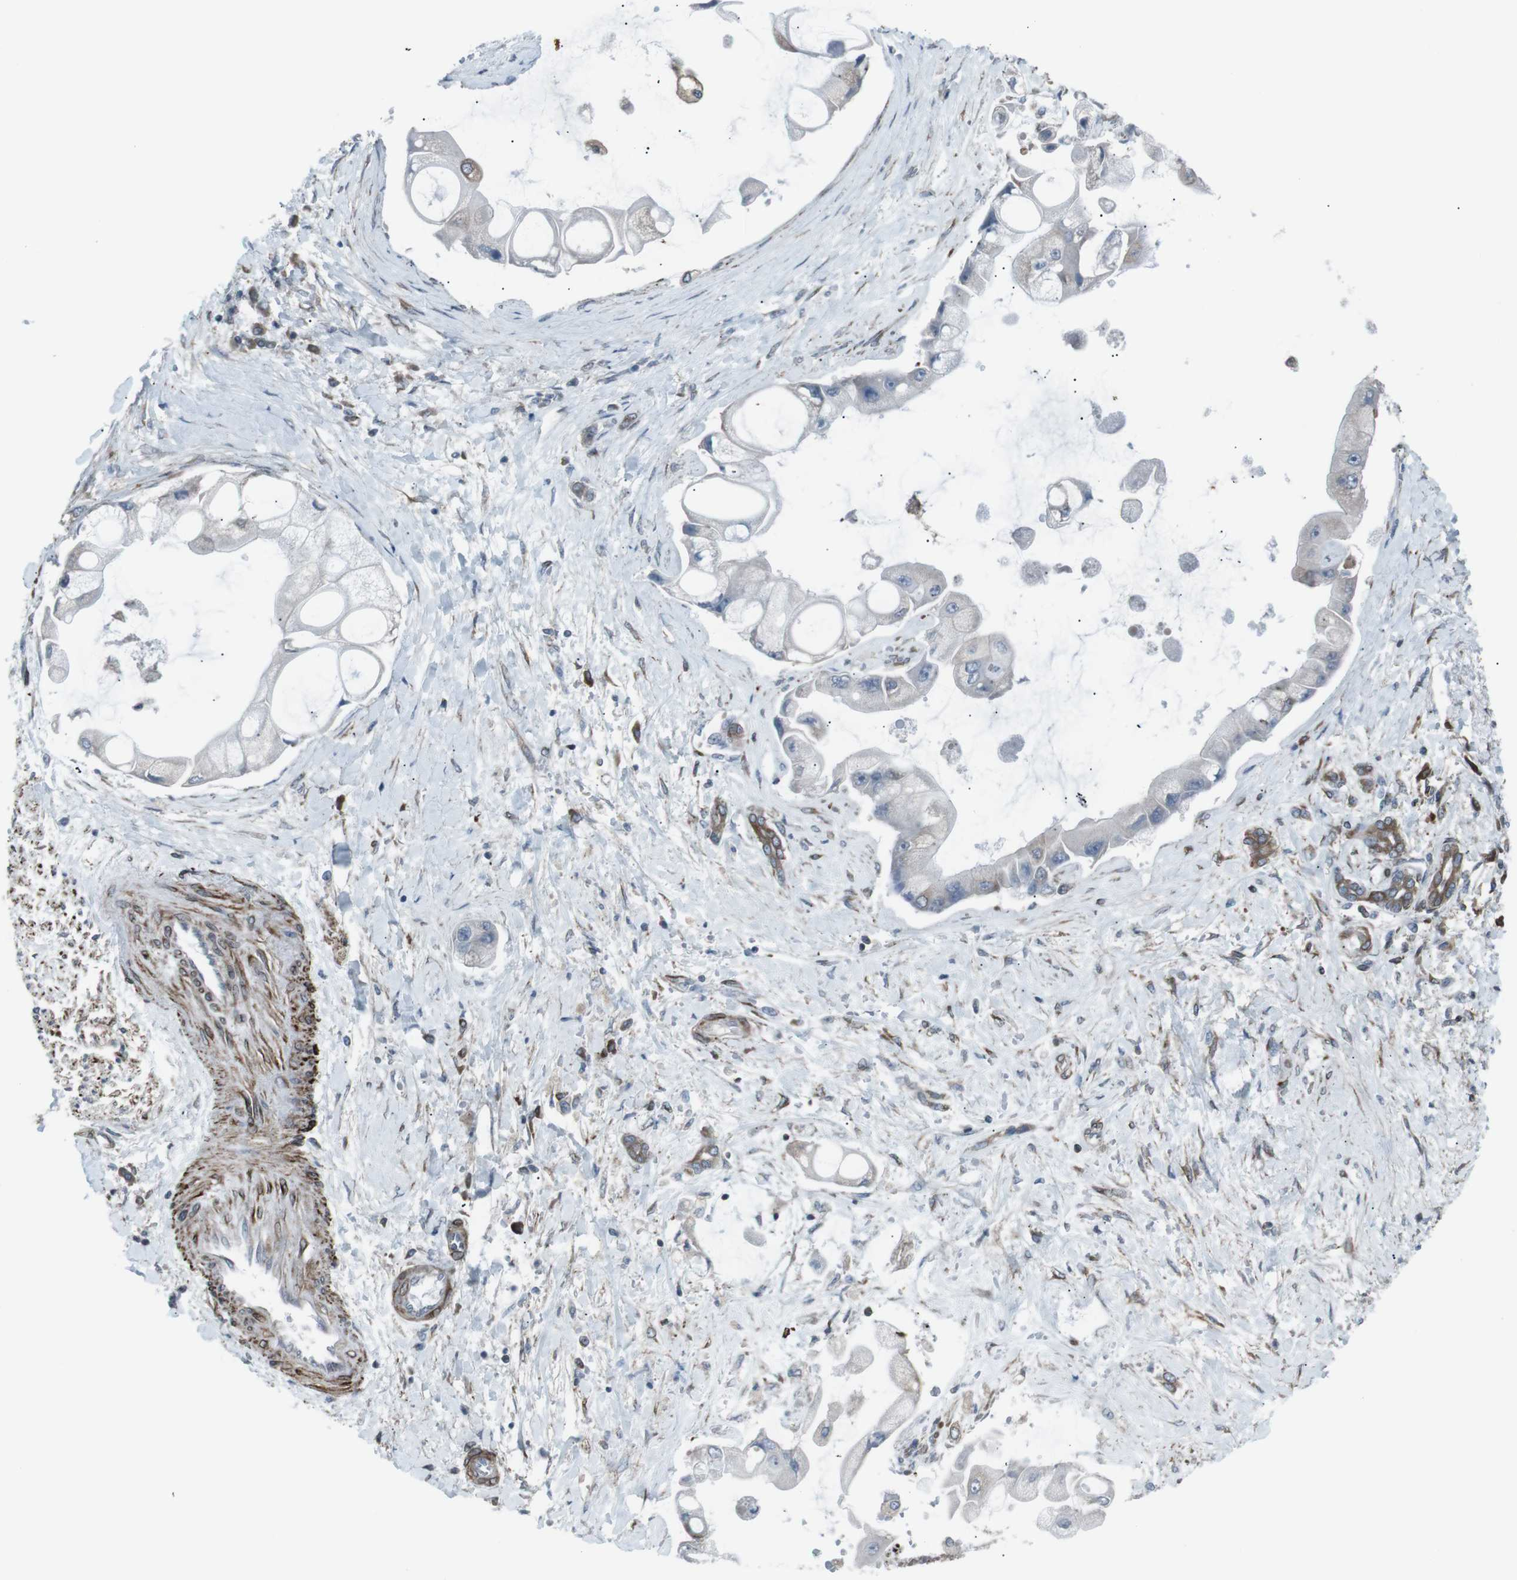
{"staining": {"intensity": "weak", "quantity": "<25%", "location": "cytoplasmic/membranous"}, "tissue": "liver cancer", "cell_type": "Tumor cells", "image_type": "cancer", "snomed": [{"axis": "morphology", "description": "Cholangiocarcinoma"}, {"axis": "topography", "description": "Liver"}], "caption": "This is an immunohistochemistry micrograph of liver cancer. There is no staining in tumor cells.", "gene": "LNPK", "patient": {"sex": "male", "age": 50}}